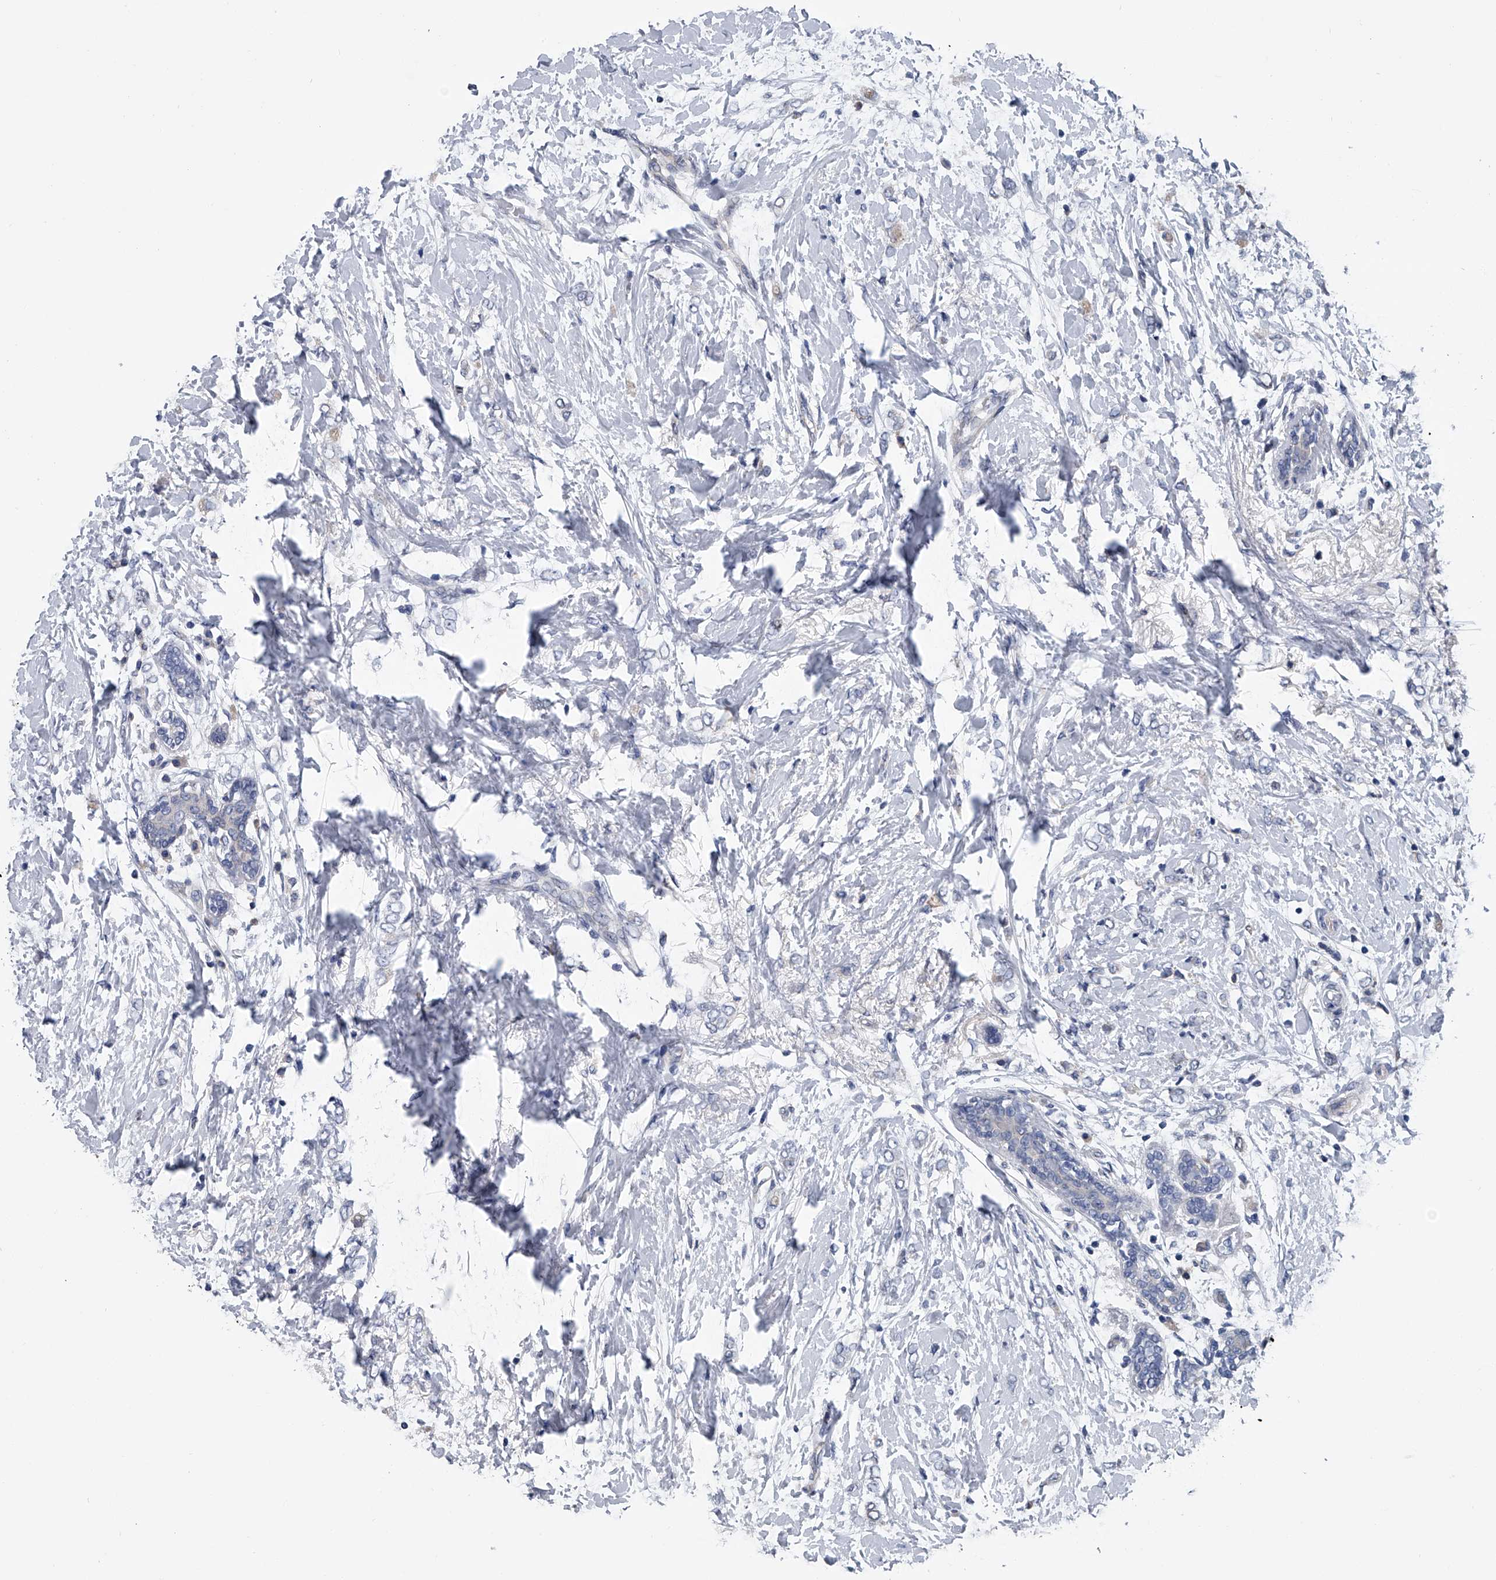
{"staining": {"intensity": "negative", "quantity": "none", "location": "none"}, "tissue": "breast cancer", "cell_type": "Tumor cells", "image_type": "cancer", "snomed": [{"axis": "morphology", "description": "Normal tissue, NOS"}, {"axis": "morphology", "description": "Lobular carcinoma"}, {"axis": "topography", "description": "Breast"}], "caption": "High power microscopy micrograph of an immunohistochemistry photomicrograph of breast lobular carcinoma, revealing no significant staining in tumor cells. The staining was performed using DAB (3,3'-diaminobenzidine) to visualize the protein expression in brown, while the nuclei were stained in blue with hematoxylin (Magnification: 20x).", "gene": "ABCG1", "patient": {"sex": "female", "age": 47}}